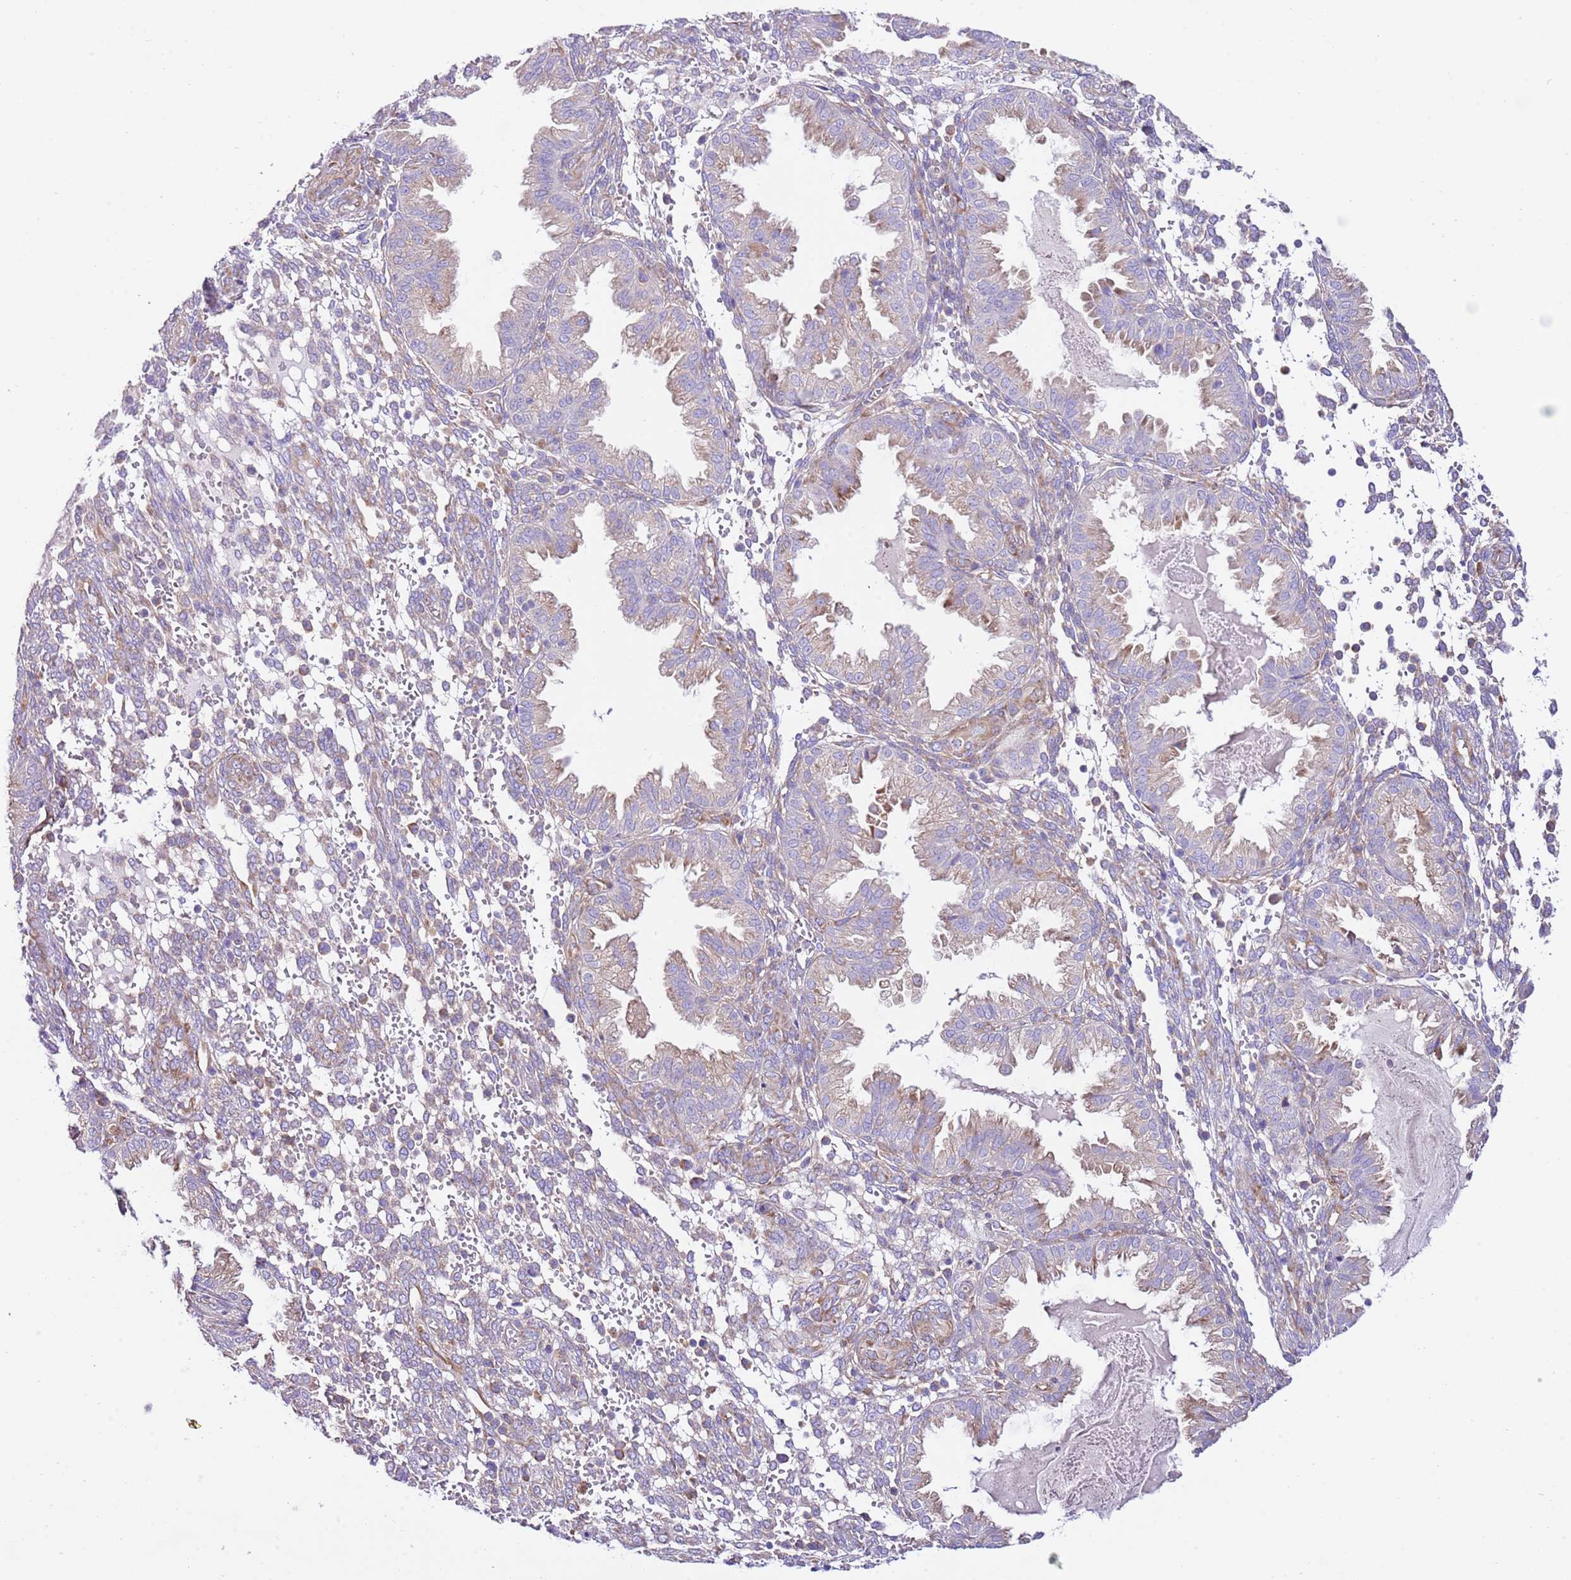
{"staining": {"intensity": "weak", "quantity": "<25%", "location": "cytoplasmic/membranous"}, "tissue": "endometrium", "cell_type": "Cells in endometrial stroma", "image_type": "normal", "snomed": [{"axis": "morphology", "description": "Normal tissue, NOS"}, {"axis": "topography", "description": "Endometrium"}], "caption": "Immunohistochemical staining of unremarkable human endometrium exhibits no significant expression in cells in endometrial stroma.", "gene": "RPS10", "patient": {"sex": "female", "age": 33}}